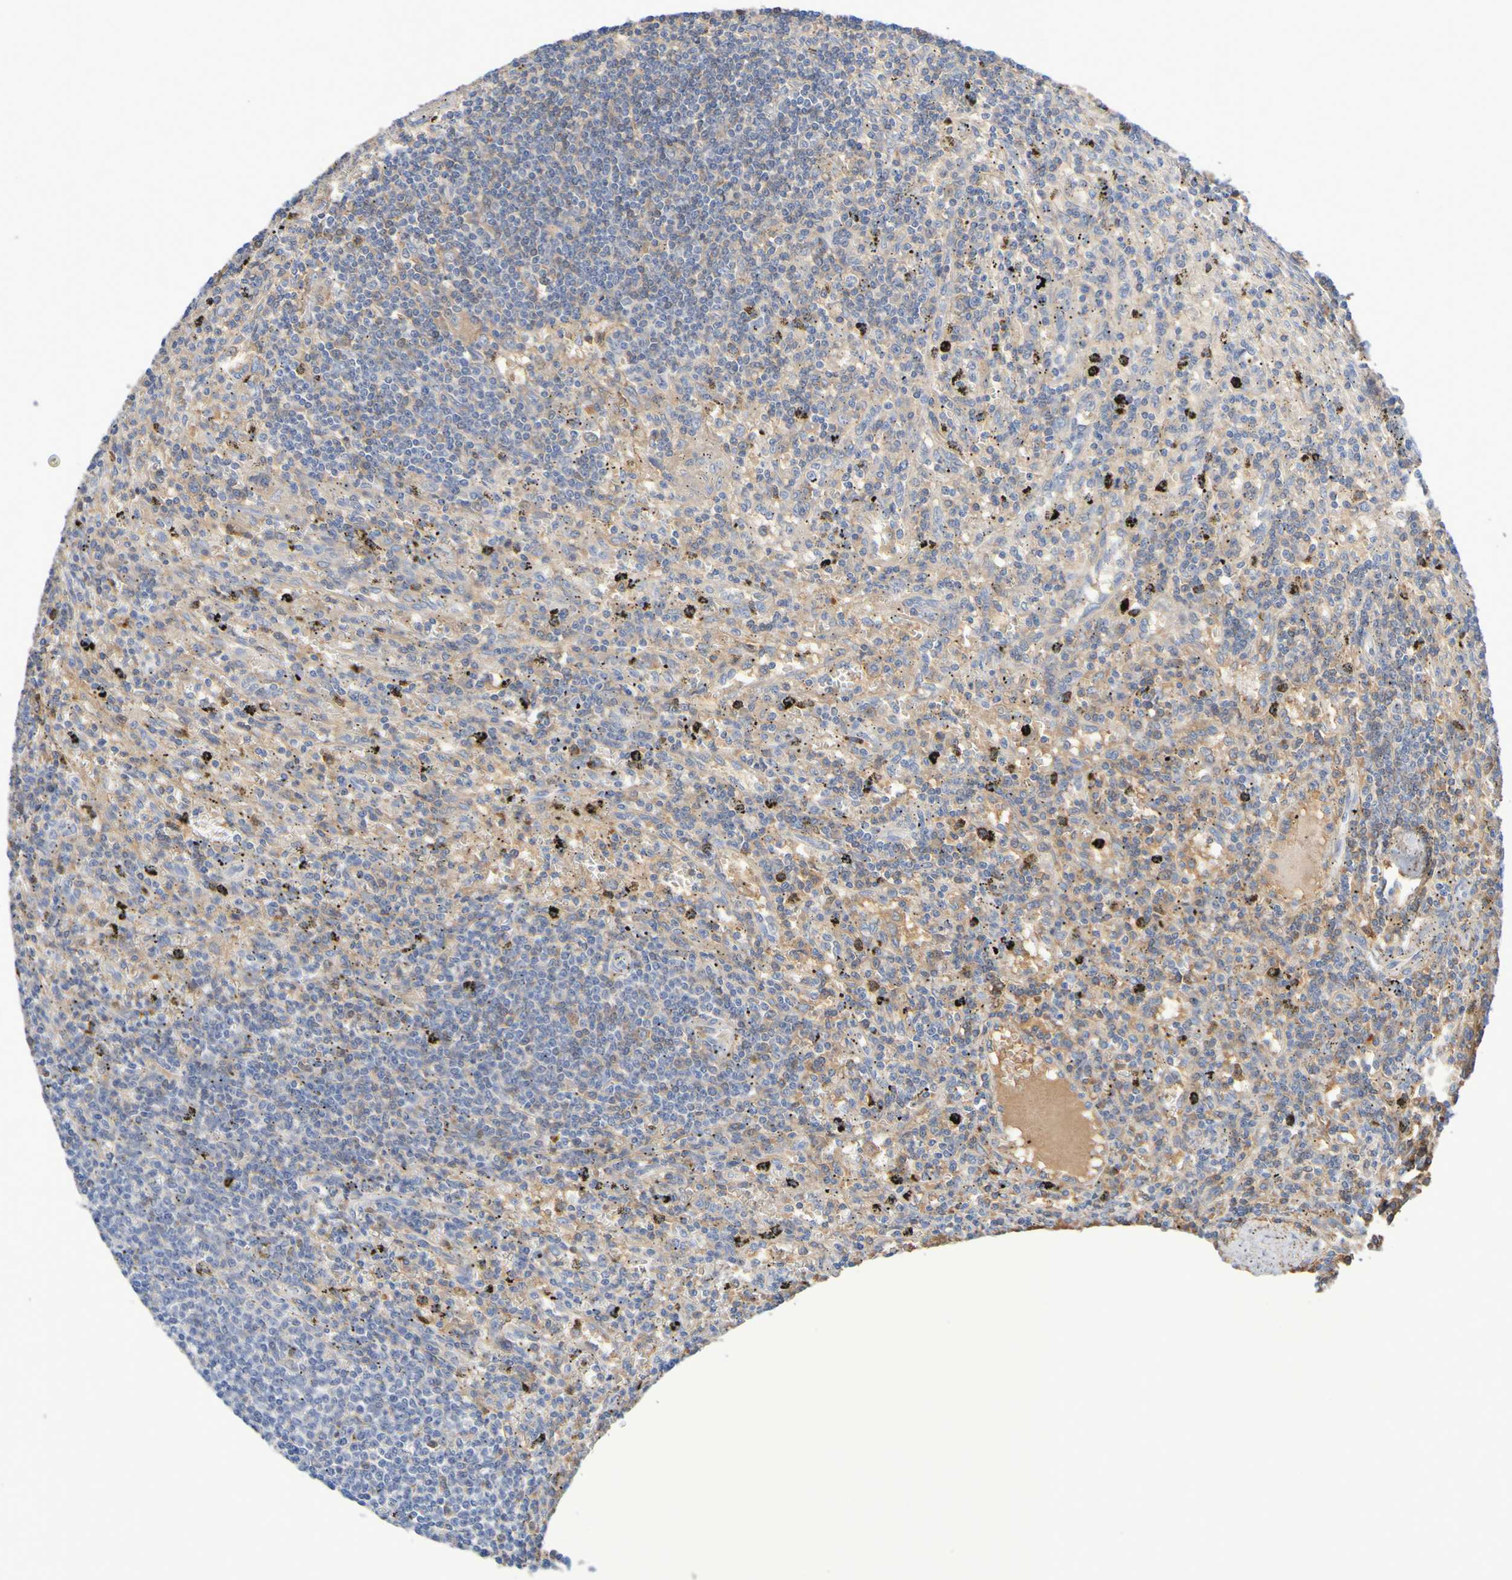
{"staining": {"intensity": "weak", "quantity": "25%-75%", "location": "cytoplasmic/membranous"}, "tissue": "lymphoma", "cell_type": "Tumor cells", "image_type": "cancer", "snomed": [{"axis": "morphology", "description": "Malignant lymphoma, non-Hodgkin's type, Low grade"}, {"axis": "topography", "description": "Spleen"}], "caption": "Lymphoma was stained to show a protein in brown. There is low levels of weak cytoplasmic/membranous expression in approximately 25%-75% of tumor cells.", "gene": "GAB3", "patient": {"sex": "male", "age": 76}}